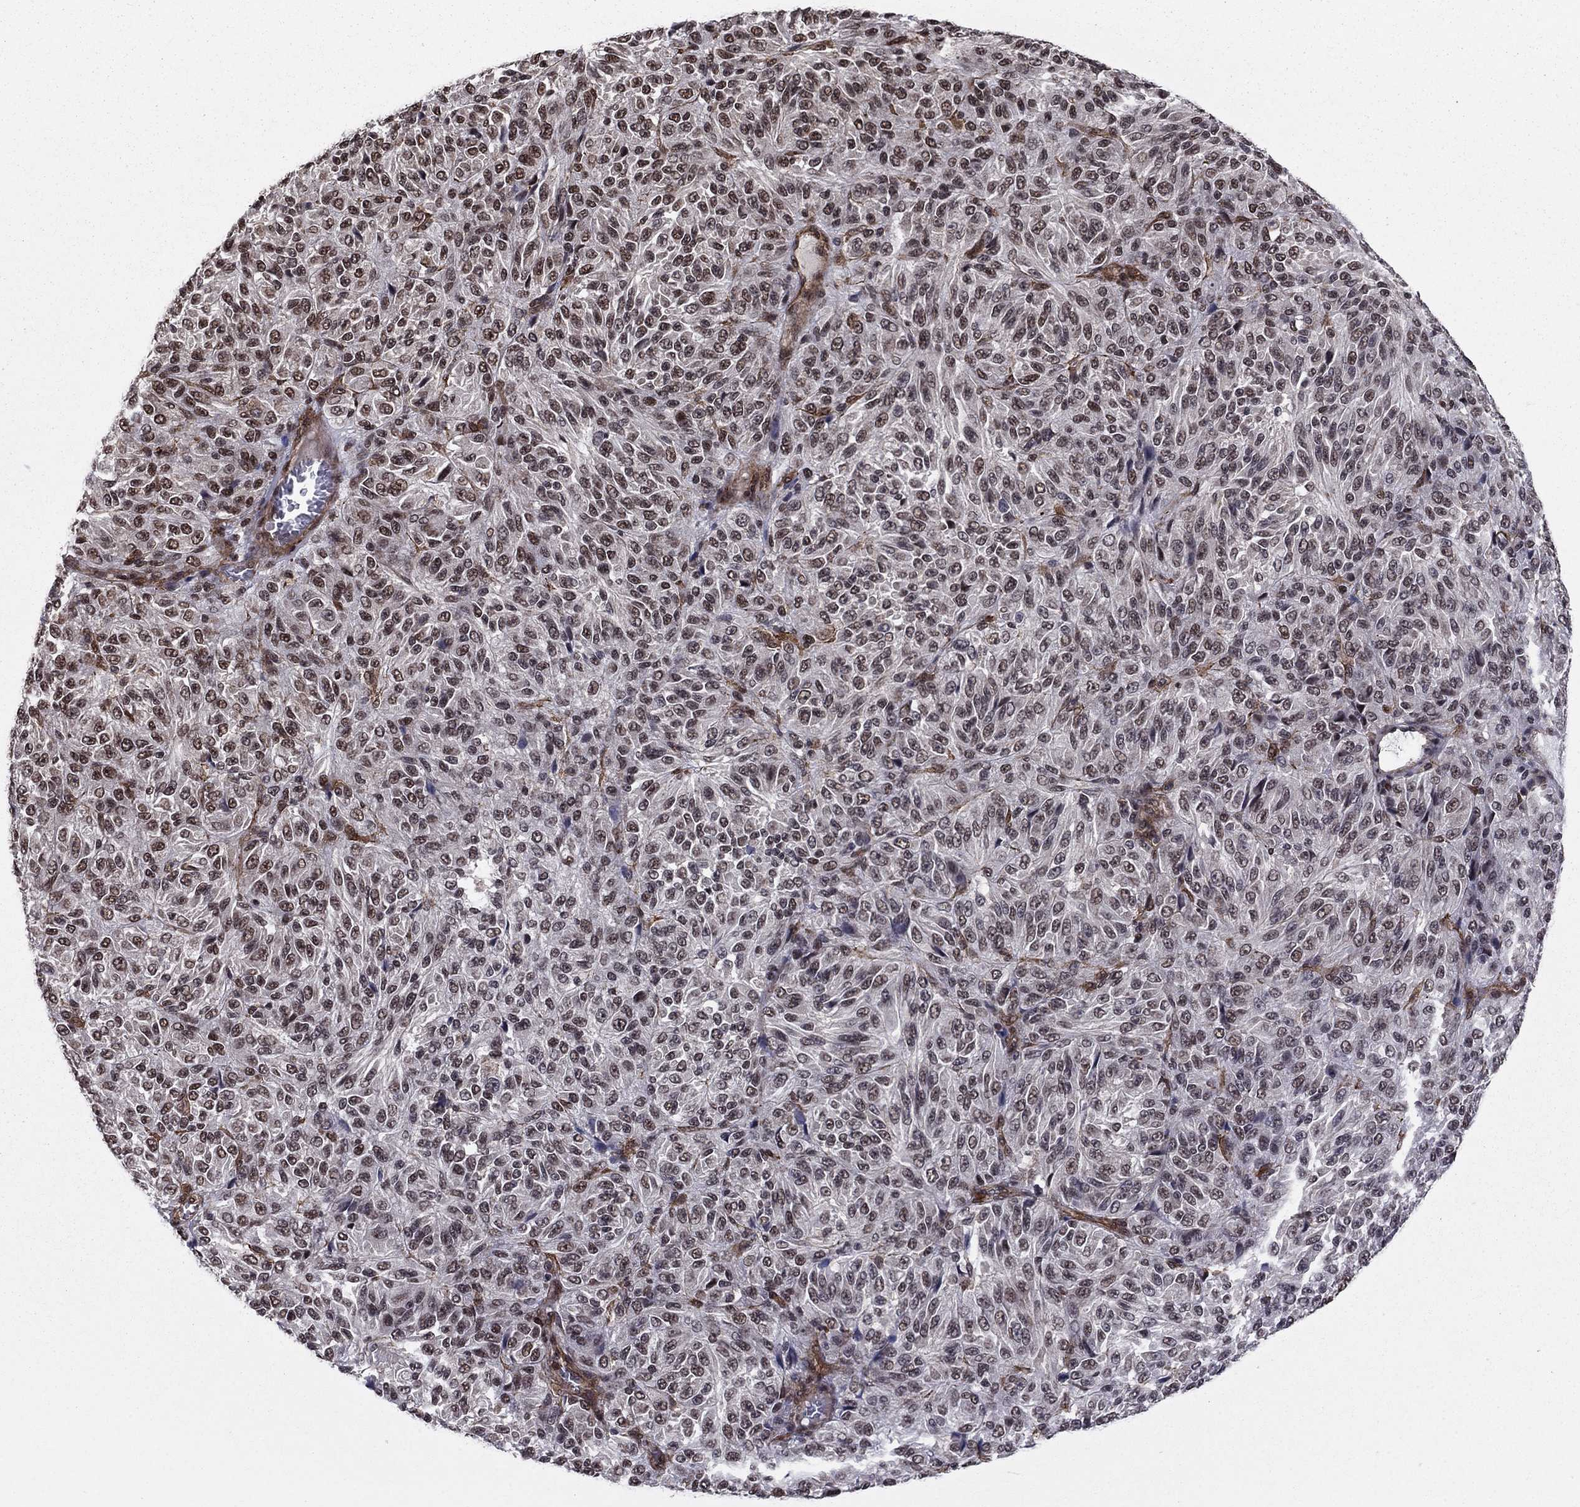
{"staining": {"intensity": "moderate", "quantity": "<25%", "location": "nuclear"}, "tissue": "melanoma", "cell_type": "Tumor cells", "image_type": "cancer", "snomed": [{"axis": "morphology", "description": "Malignant melanoma, Metastatic site"}, {"axis": "topography", "description": "Brain"}], "caption": "A brown stain highlights moderate nuclear staining of a protein in malignant melanoma (metastatic site) tumor cells. The staining was performed using DAB, with brown indicating positive protein expression. Nuclei are stained blue with hematoxylin.", "gene": "SSX2IP", "patient": {"sex": "female", "age": 56}}